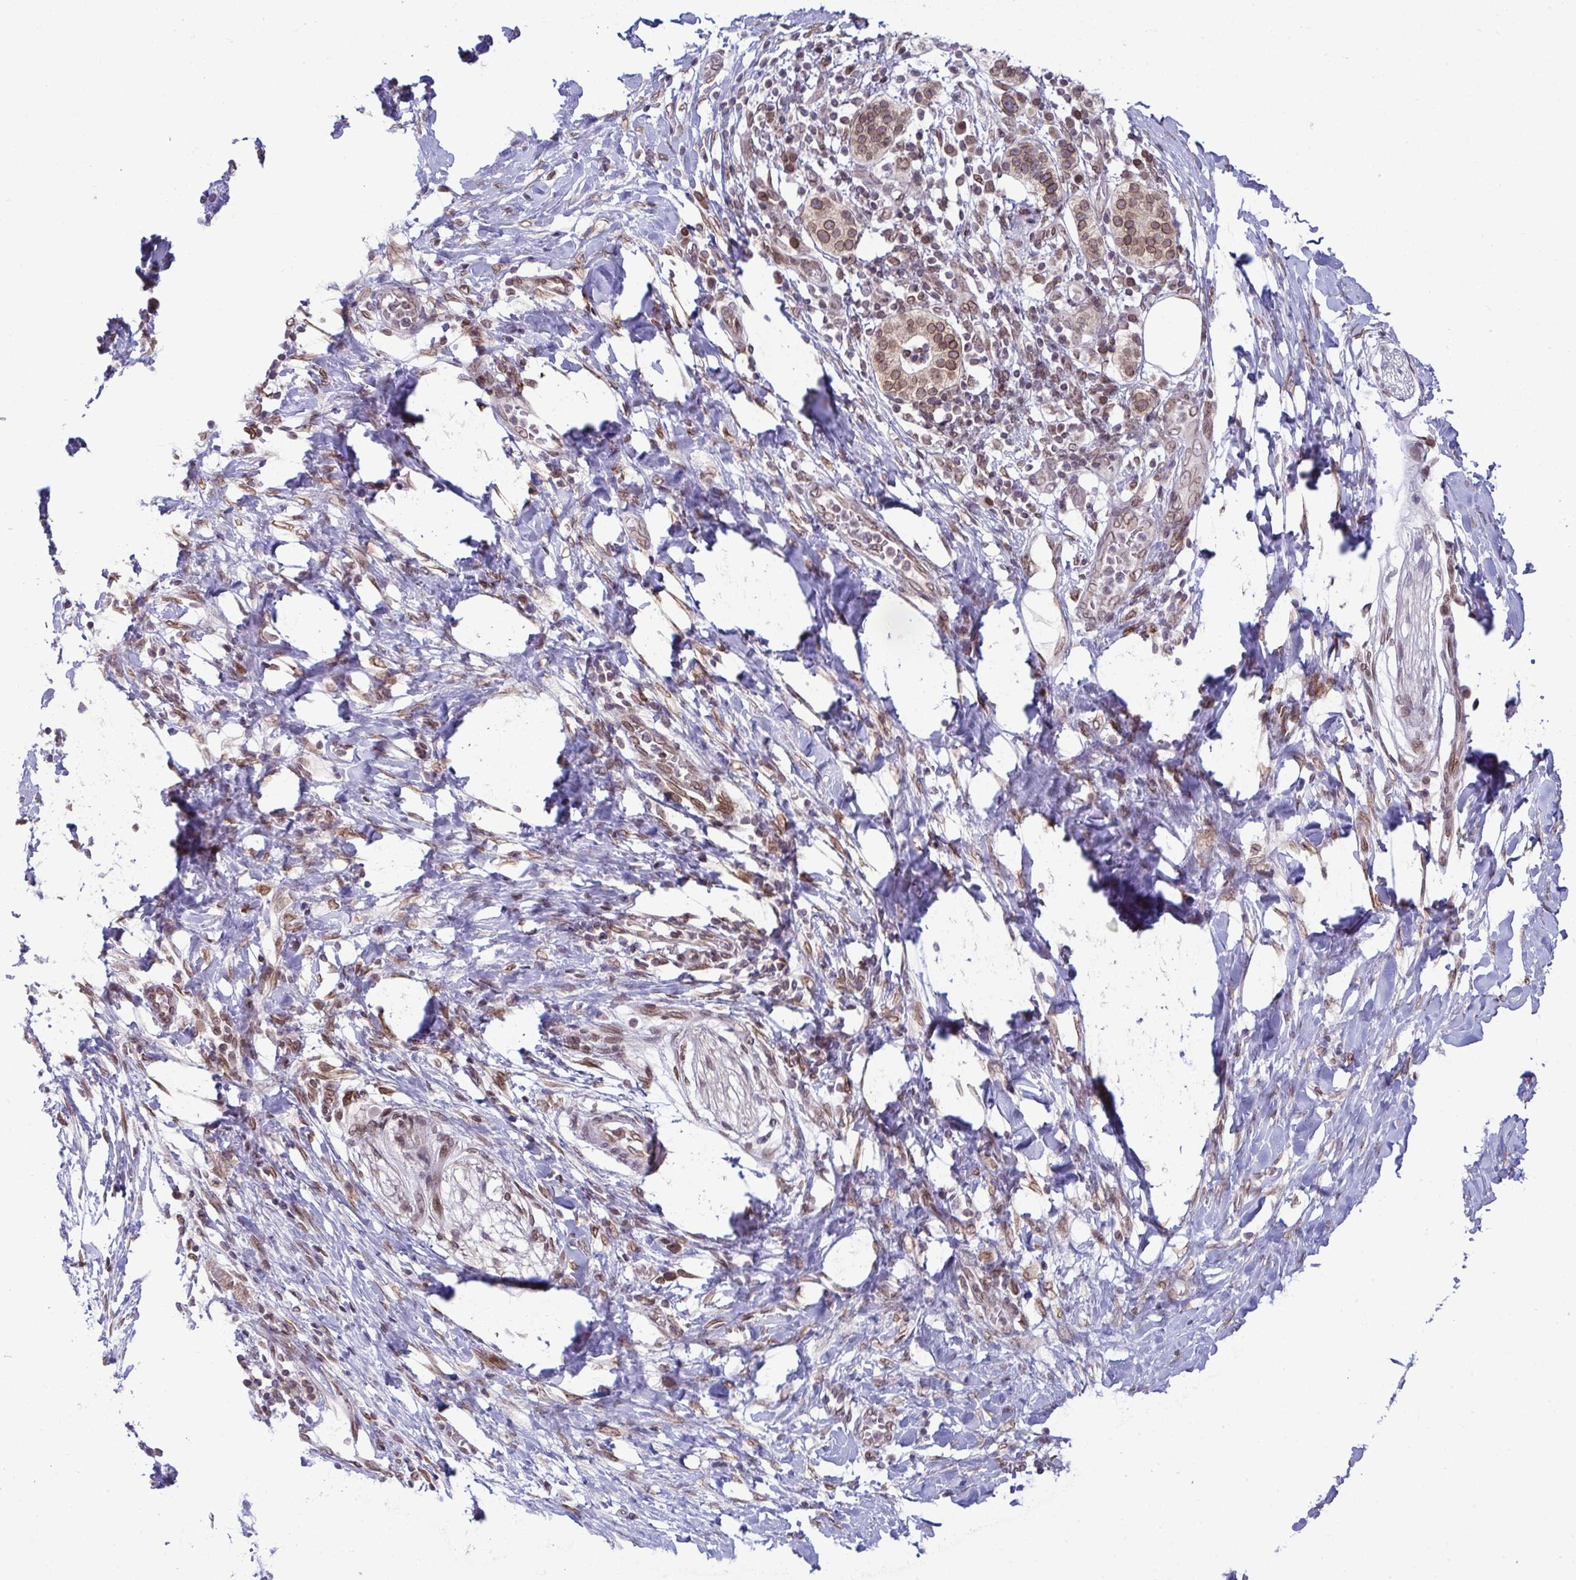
{"staining": {"intensity": "moderate", "quantity": ">75%", "location": "cytoplasmic/membranous,nuclear"}, "tissue": "pancreatic cancer", "cell_type": "Tumor cells", "image_type": "cancer", "snomed": [{"axis": "morphology", "description": "Adenocarcinoma, NOS"}, {"axis": "topography", "description": "Pancreas"}], "caption": "Protein expression analysis of human pancreatic cancer reveals moderate cytoplasmic/membranous and nuclear staining in about >75% of tumor cells. The staining is performed using DAB (3,3'-diaminobenzidine) brown chromogen to label protein expression. The nuclei are counter-stained blue using hematoxylin.", "gene": "RANBP2", "patient": {"sex": "female", "age": 72}}